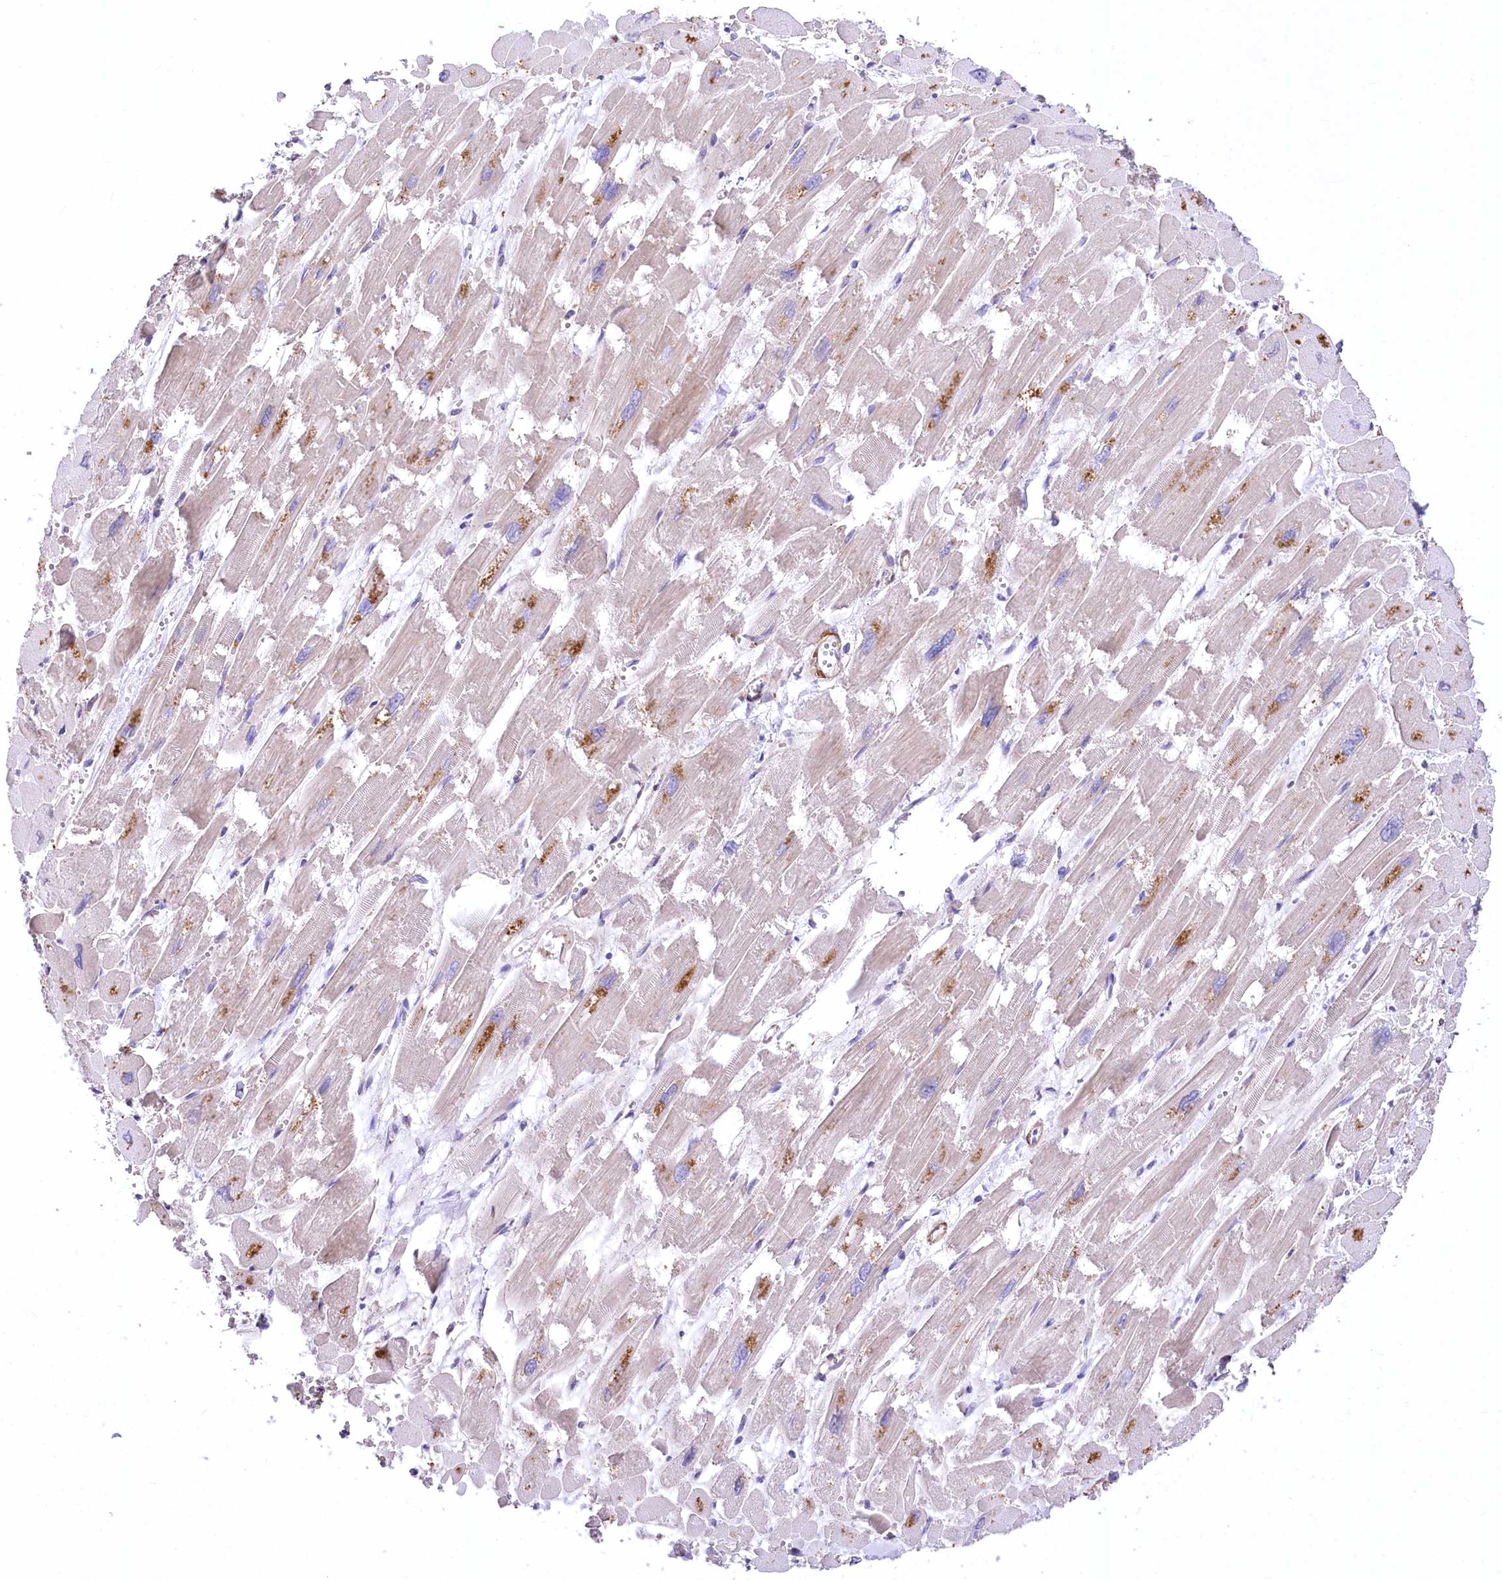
{"staining": {"intensity": "moderate", "quantity": "<25%", "location": "cytoplasmic/membranous"}, "tissue": "heart muscle", "cell_type": "Cardiomyocytes", "image_type": "normal", "snomed": [{"axis": "morphology", "description": "Normal tissue, NOS"}, {"axis": "topography", "description": "Heart"}], "caption": "Immunohistochemistry image of normal heart muscle: heart muscle stained using immunohistochemistry (IHC) shows low levels of moderate protein expression localized specifically in the cytoplasmic/membranous of cardiomyocytes, appearing as a cytoplasmic/membranous brown color.", "gene": "RDH16", "patient": {"sex": "male", "age": 54}}